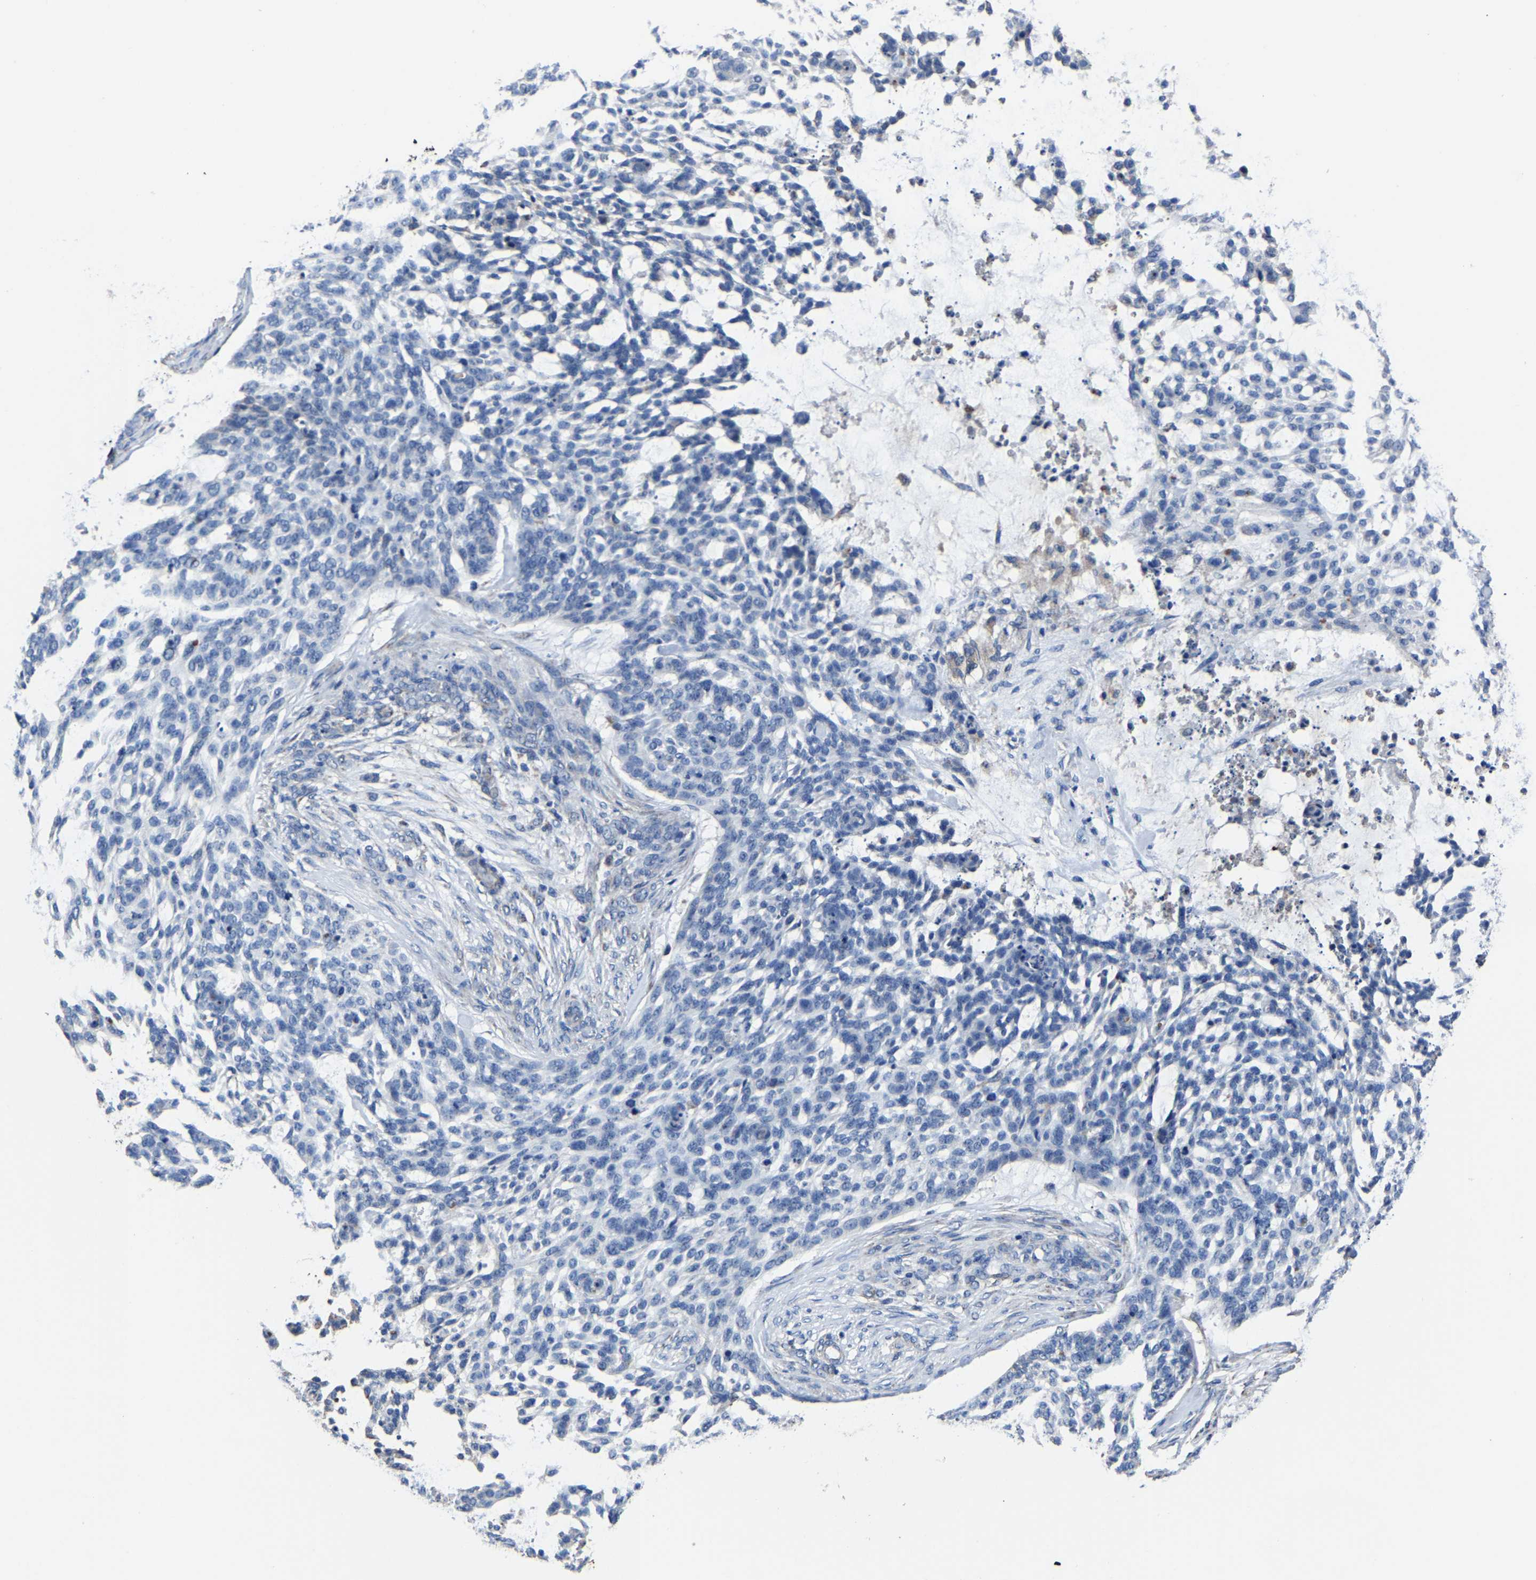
{"staining": {"intensity": "negative", "quantity": "none", "location": "none"}, "tissue": "skin cancer", "cell_type": "Tumor cells", "image_type": "cancer", "snomed": [{"axis": "morphology", "description": "Basal cell carcinoma"}, {"axis": "topography", "description": "Skin"}], "caption": "Immunohistochemical staining of skin cancer displays no significant positivity in tumor cells.", "gene": "ZCCHC7", "patient": {"sex": "female", "age": 64}}